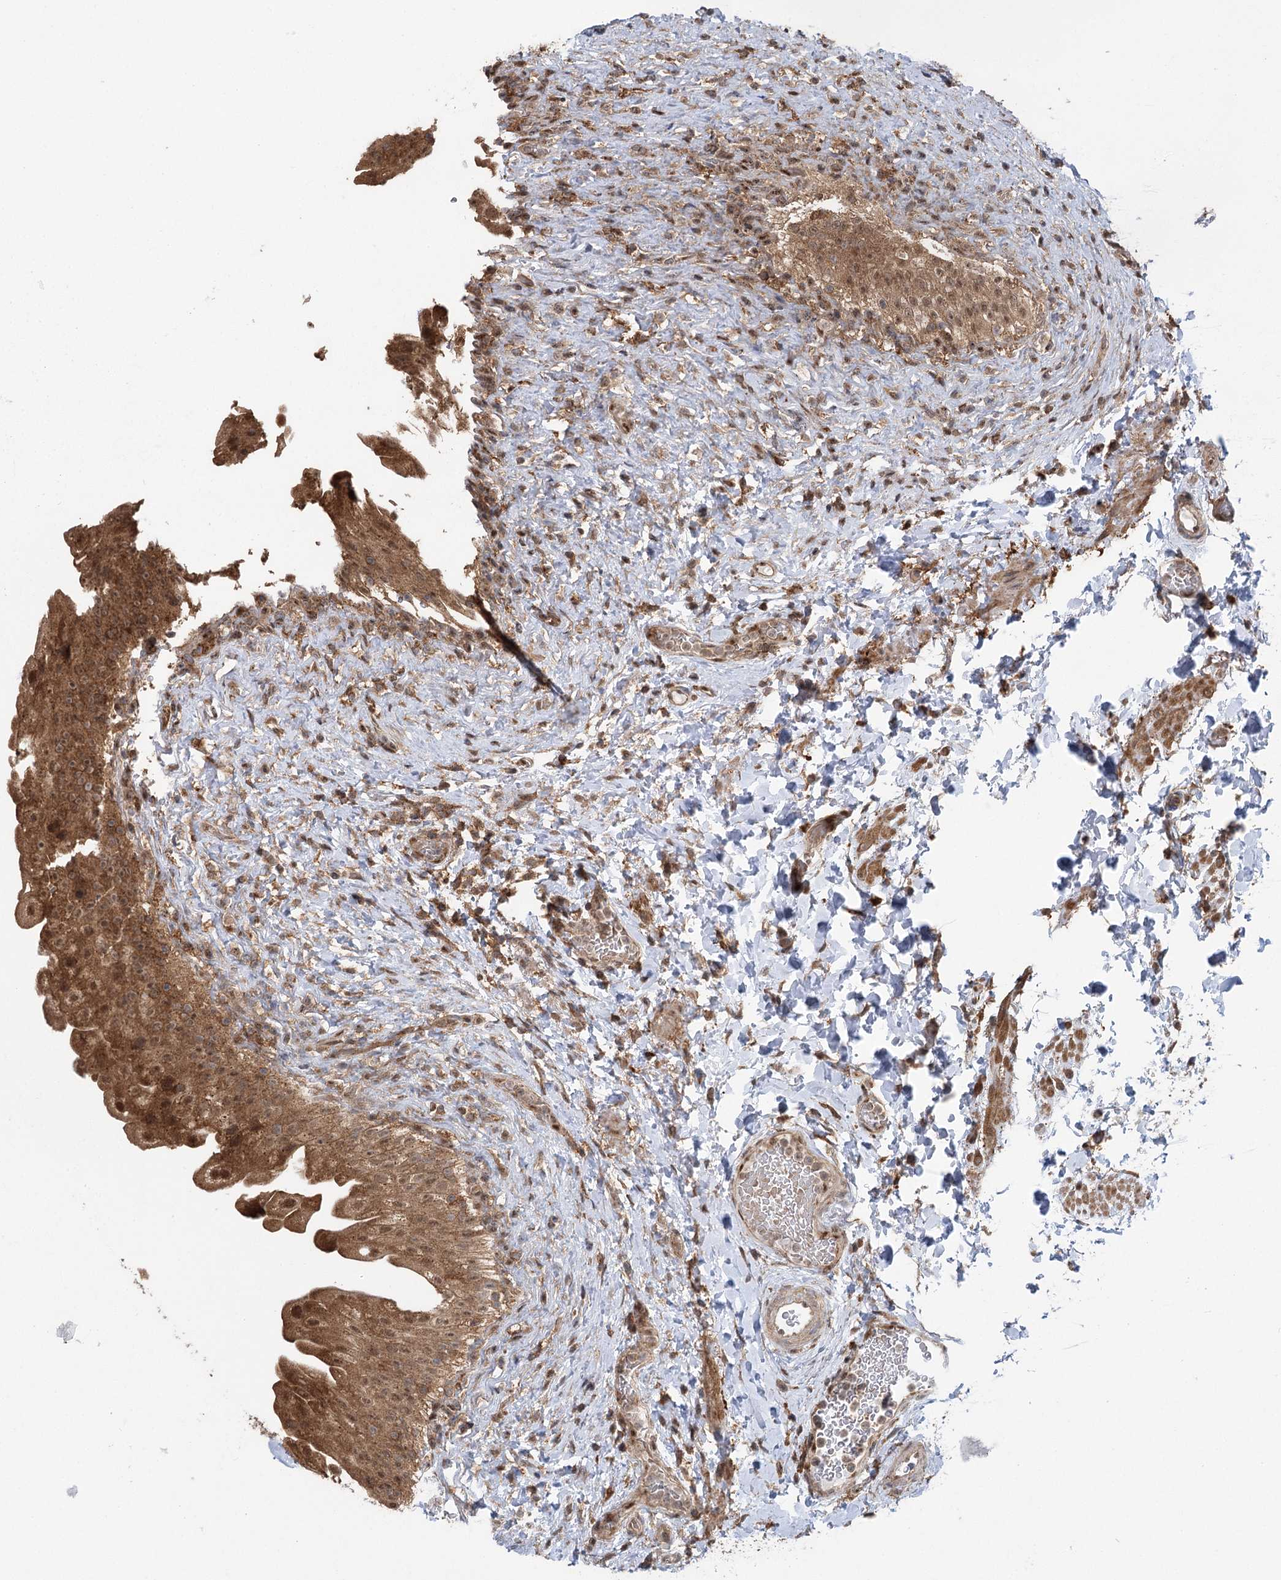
{"staining": {"intensity": "moderate", "quantity": ">75%", "location": "cytoplasmic/membranous,nuclear"}, "tissue": "urinary bladder", "cell_type": "Urothelial cells", "image_type": "normal", "snomed": [{"axis": "morphology", "description": "Normal tissue, NOS"}, {"axis": "topography", "description": "Urinary bladder"}], "caption": "Urothelial cells show medium levels of moderate cytoplasmic/membranous,nuclear staining in approximately >75% of cells in unremarkable human urinary bladder.", "gene": "C12orf4", "patient": {"sex": "female", "age": 27}}